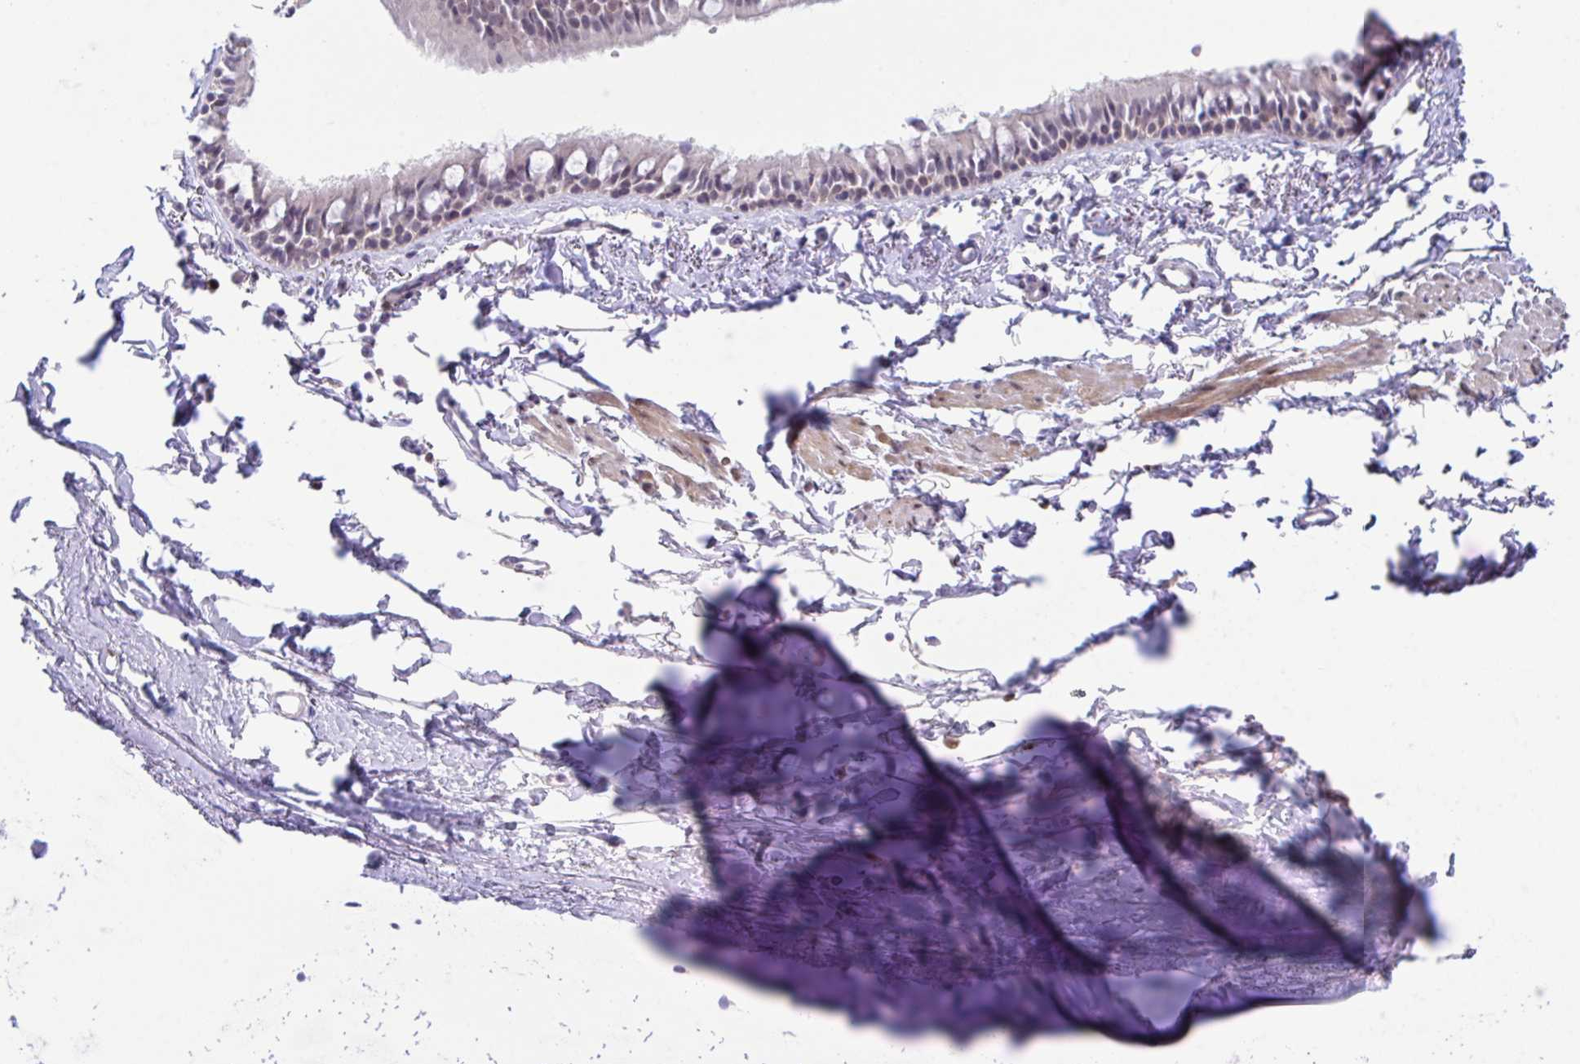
{"staining": {"intensity": "moderate", "quantity": "<25%", "location": "nuclear"}, "tissue": "bronchus", "cell_type": "Respiratory epithelial cells", "image_type": "normal", "snomed": [{"axis": "morphology", "description": "Normal tissue, NOS"}, {"axis": "topography", "description": "Cartilage tissue"}, {"axis": "topography", "description": "Bronchus"}, {"axis": "topography", "description": "Peripheral nerve tissue"}], "caption": "Respiratory epithelial cells exhibit low levels of moderate nuclear expression in approximately <25% of cells in benign human bronchus.", "gene": "USP35", "patient": {"sex": "female", "age": 59}}